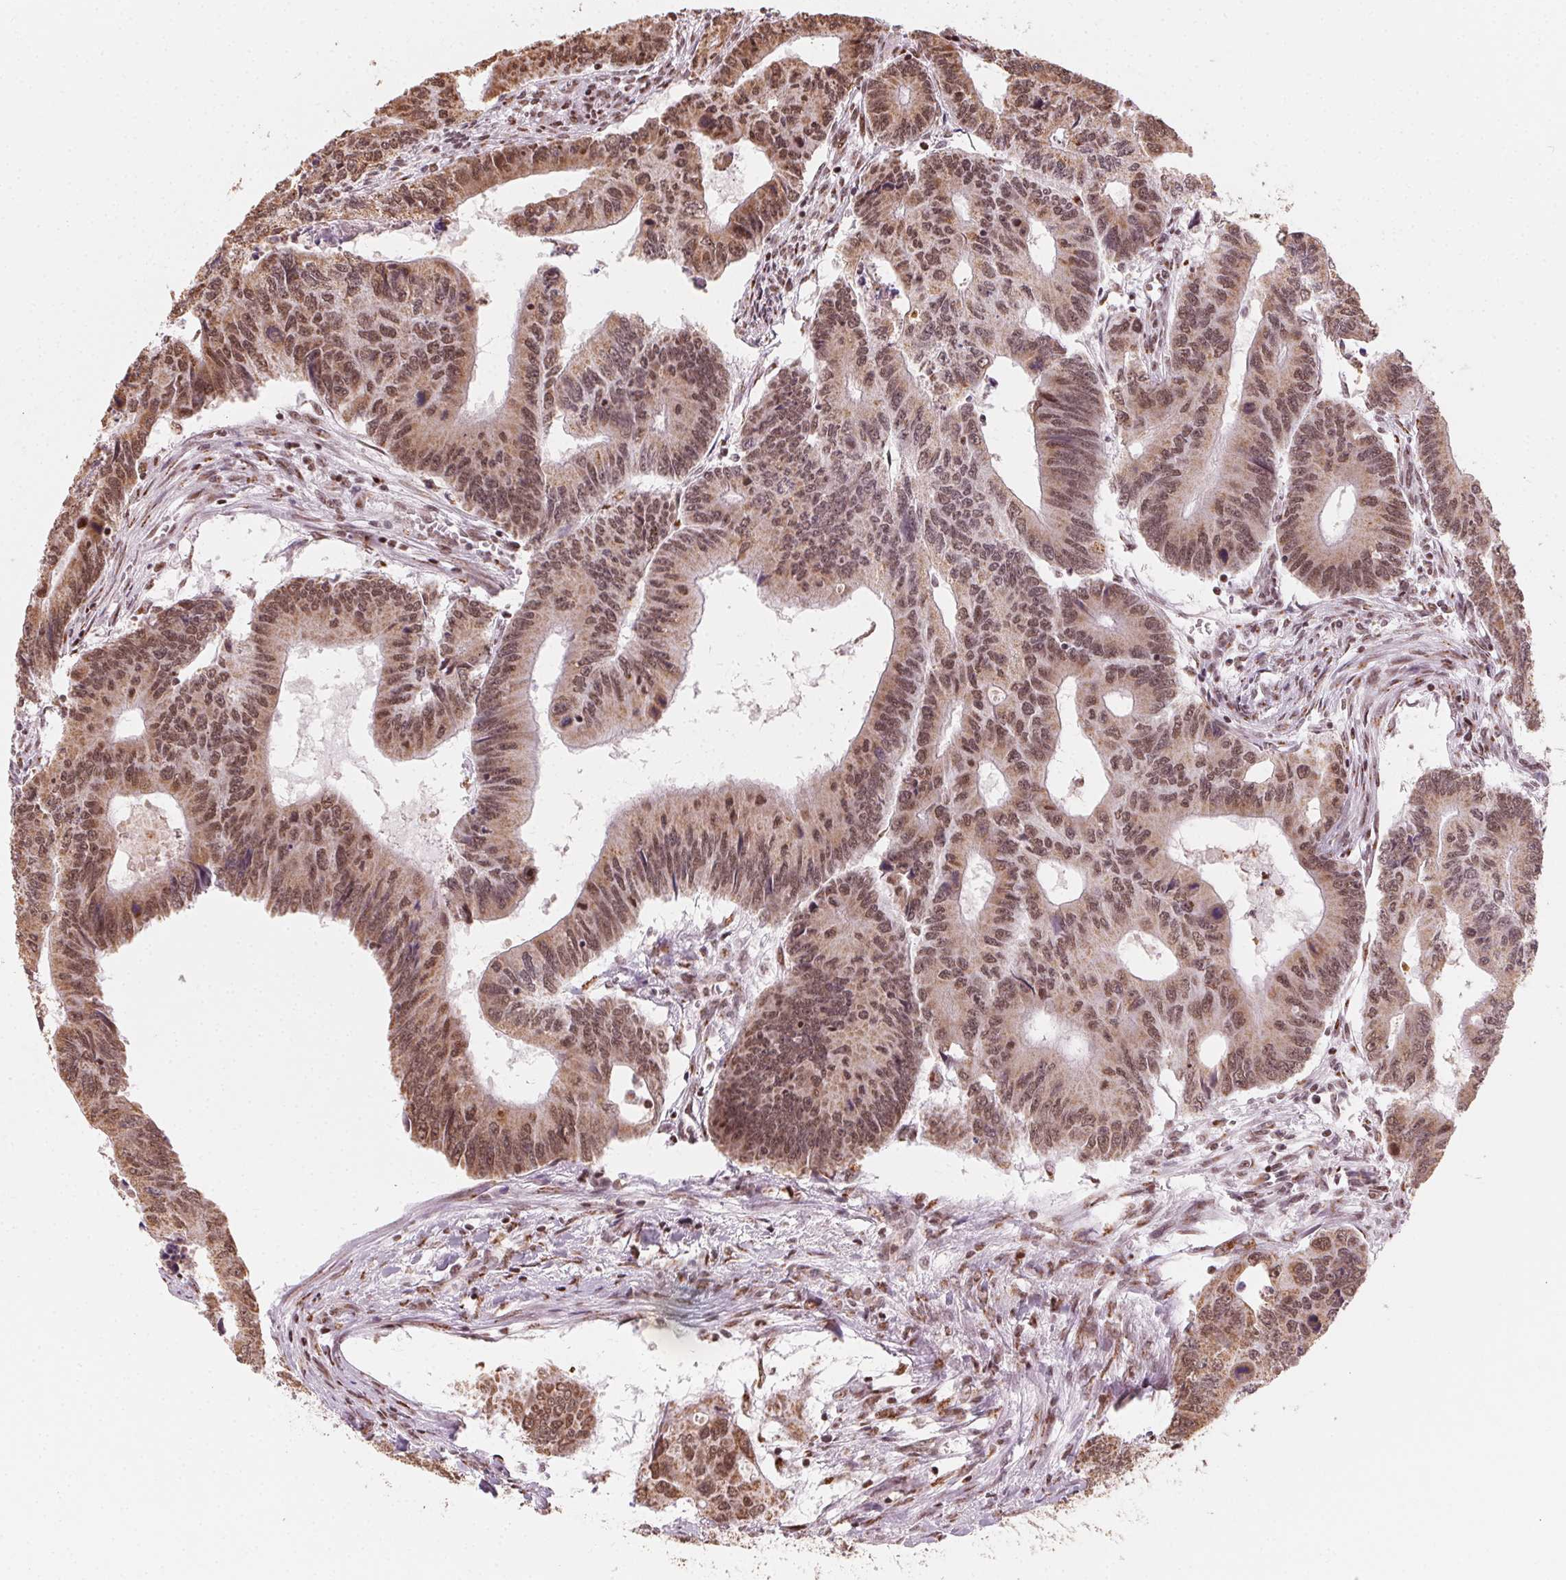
{"staining": {"intensity": "moderate", "quantity": ">75%", "location": "cytoplasmic/membranous,nuclear"}, "tissue": "colorectal cancer", "cell_type": "Tumor cells", "image_type": "cancer", "snomed": [{"axis": "morphology", "description": "Adenocarcinoma, NOS"}, {"axis": "topography", "description": "Colon"}], "caption": "Moderate cytoplasmic/membranous and nuclear expression is seen in about >75% of tumor cells in colorectal adenocarcinoma.", "gene": "TOPORS", "patient": {"sex": "male", "age": 53}}